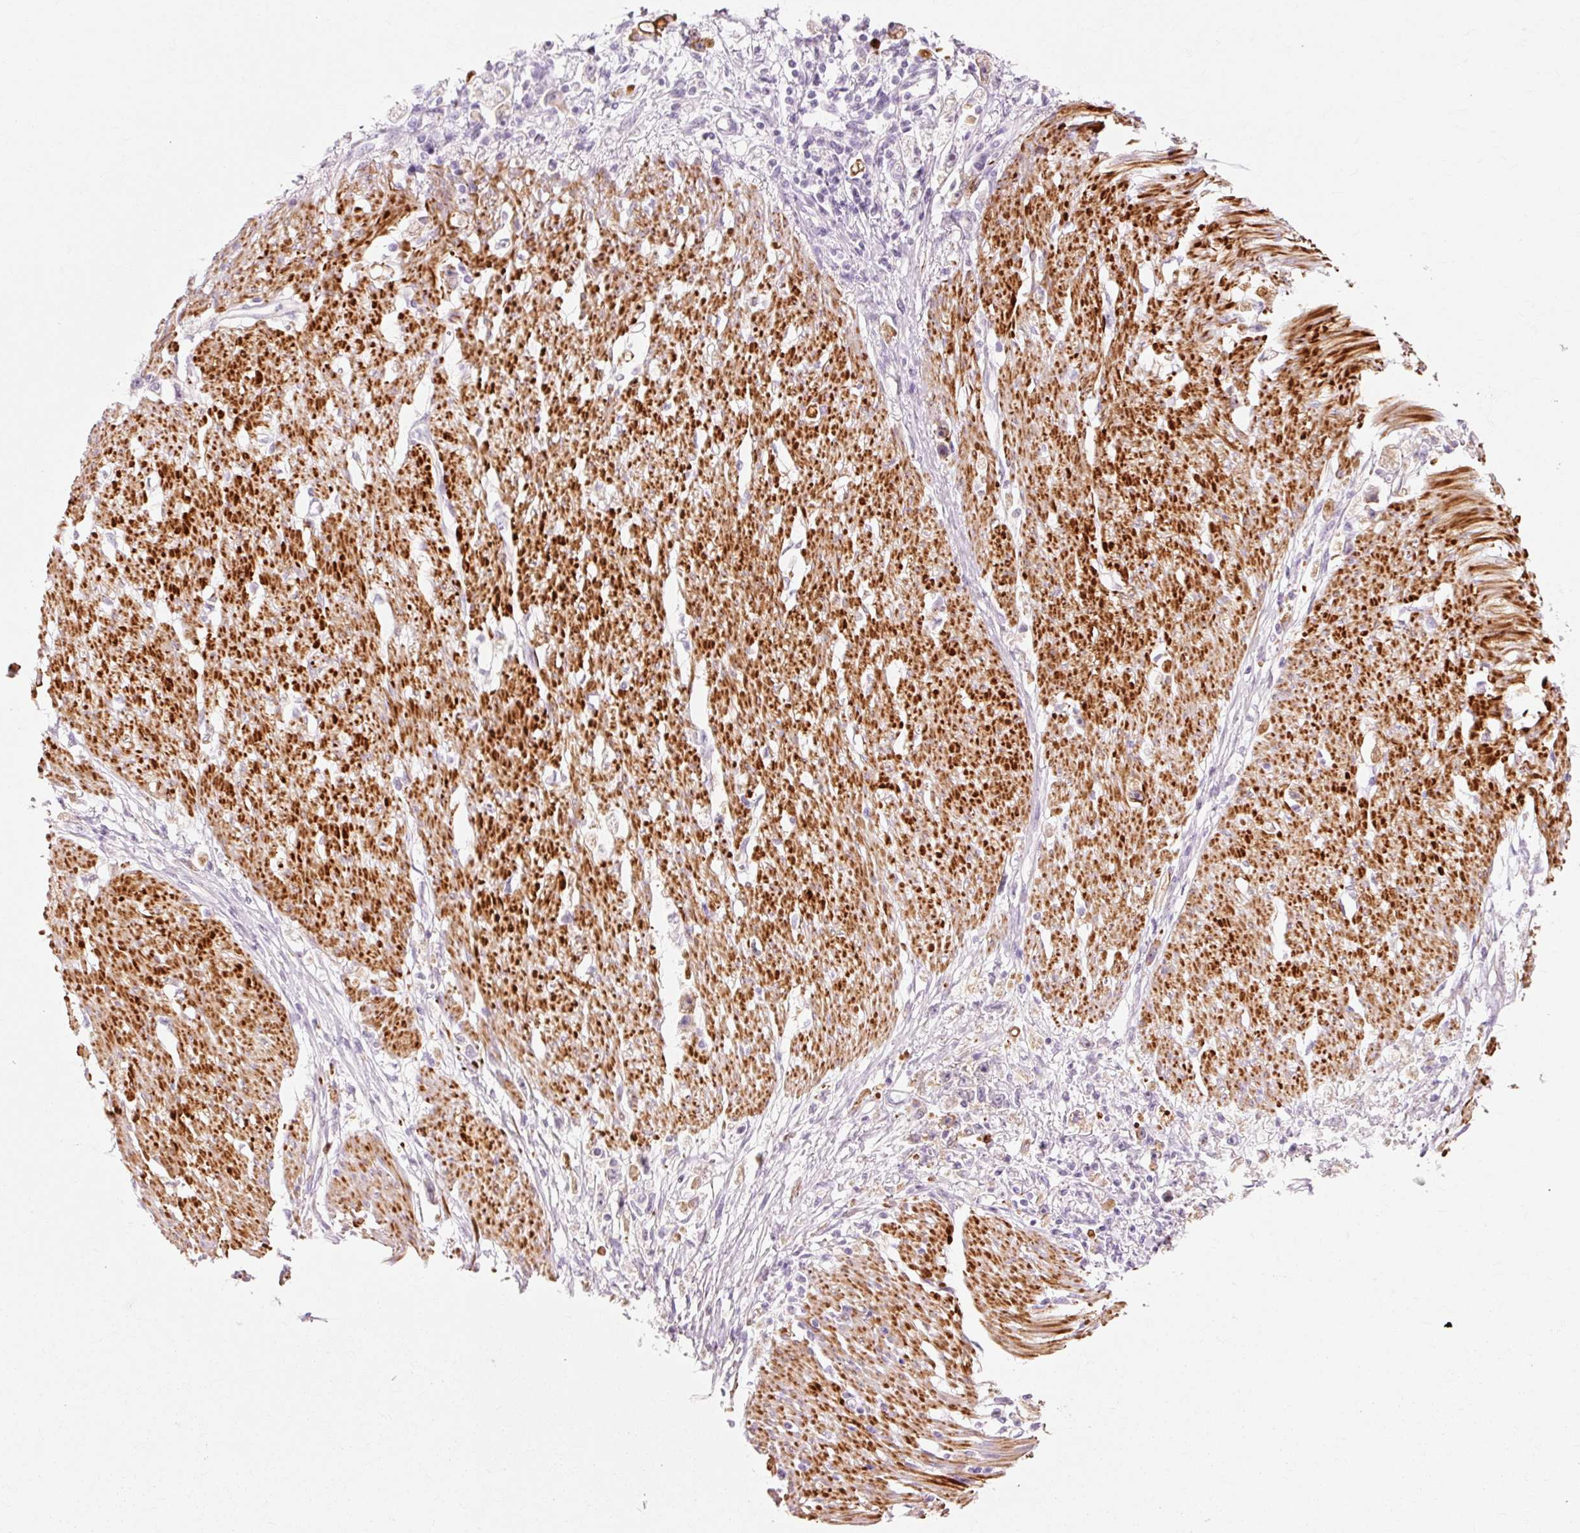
{"staining": {"intensity": "weak", "quantity": "<25%", "location": "cytoplasmic/membranous"}, "tissue": "stomach cancer", "cell_type": "Tumor cells", "image_type": "cancer", "snomed": [{"axis": "morphology", "description": "Adenocarcinoma, NOS"}, {"axis": "topography", "description": "Stomach"}], "caption": "Human stomach cancer stained for a protein using IHC reveals no positivity in tumor cells.", "gene": "TRIM73", "patient": {"sex": "female", "age": 59}}